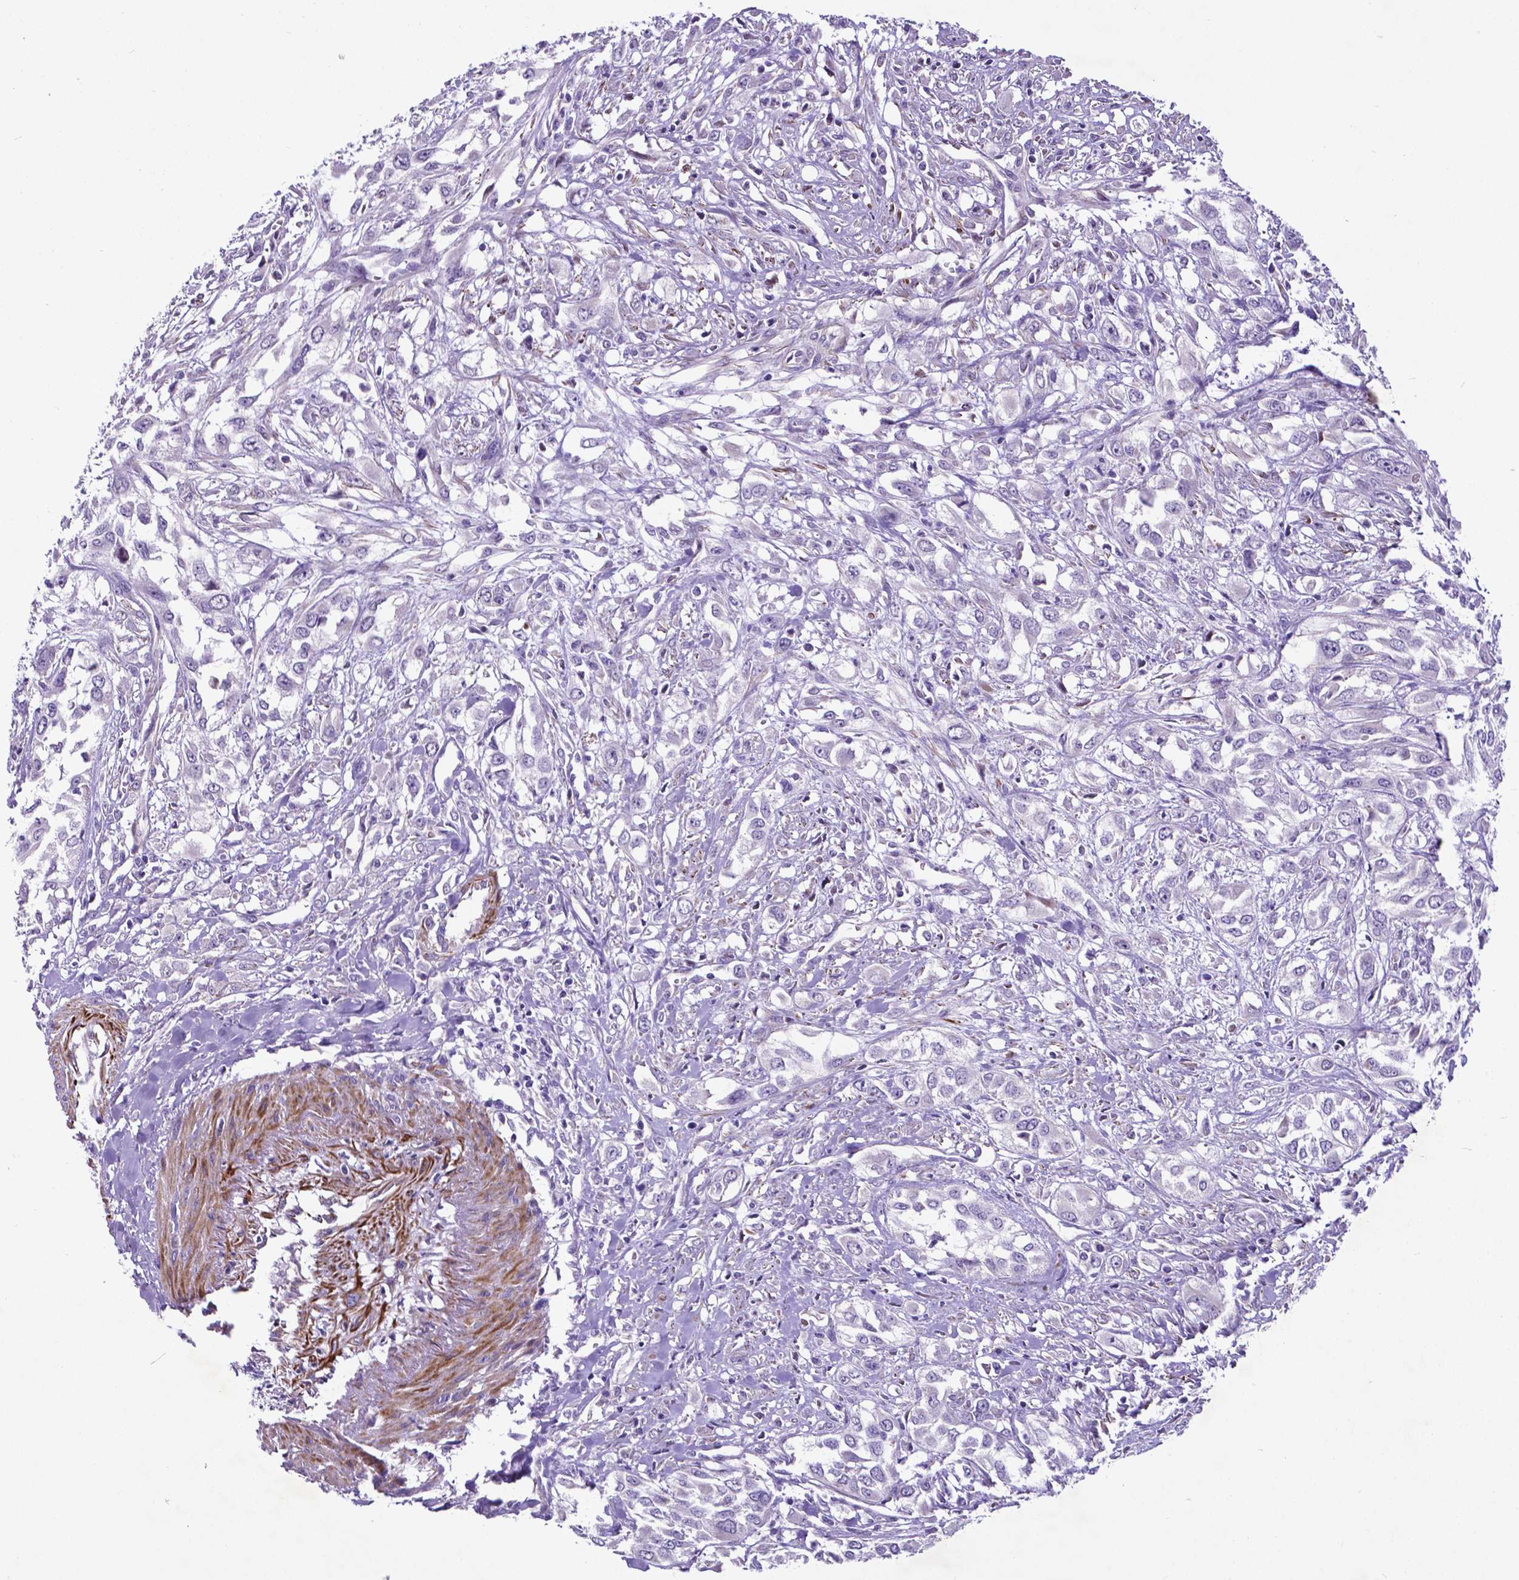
{"staining": {"intensity": "negative", "quantity": "none", "location": "none"}, "tissue": "urothelial cancer", "cell_type": "Tumor cells", "image_type": "cancer", "snomed": [{"axis": "morphology", "description": "Urothelial carcinoma, High grade"}, {"axis": "topography", "description": "Urinary bladder"}], "caption": "The histopathology image demonstrates no significant staining in tumor cells of urothelial cancer.", "gene": "PFKFB4", "patient": {"sex": "male", "age": 67}}